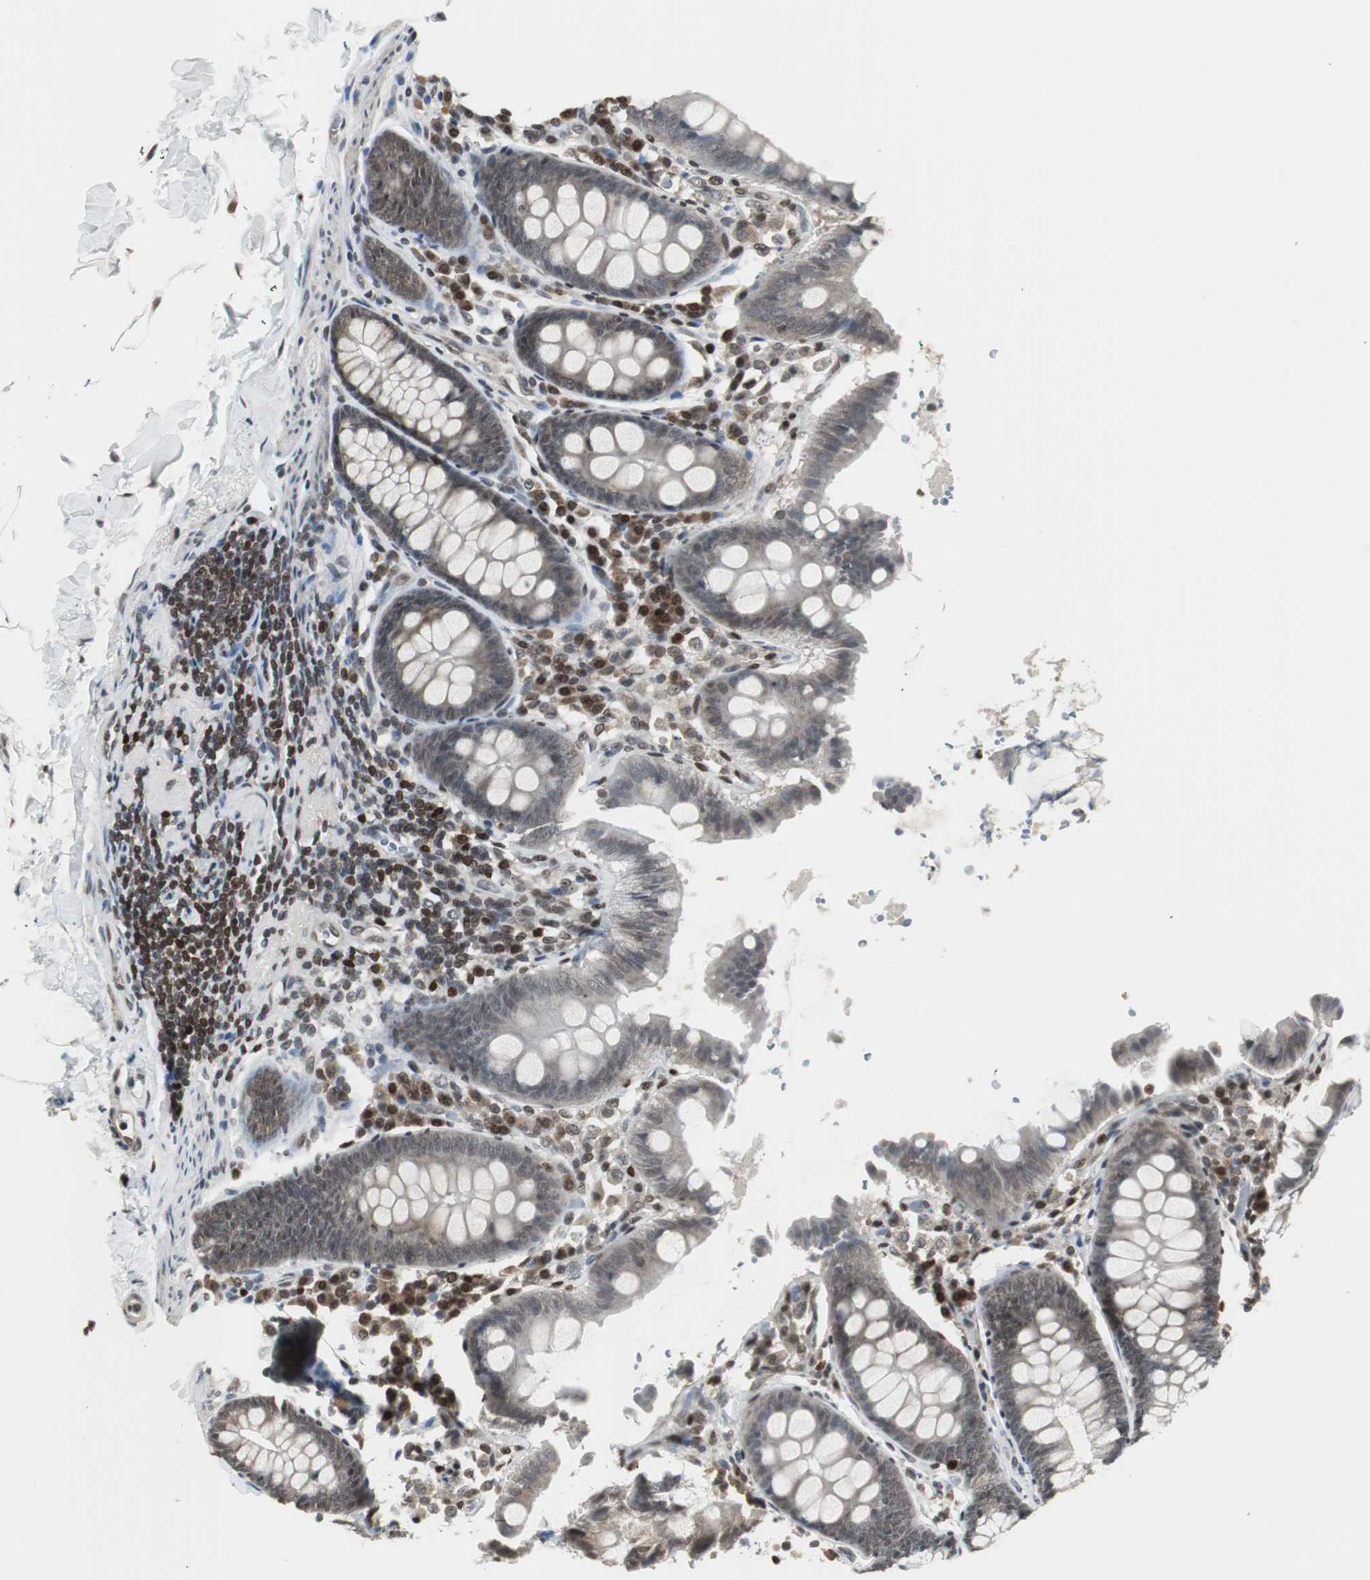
{"staining": {"intensity": "negative", "quantity": "none", "location": "none"}, "tissue": "colon", "cell_type": "Endothelial cells", "image_type": "normal", "snomed": [{"axis": "morphology", "description": "Normal tissue, NOS"}, {"axis": "topography", "description": "Colon"}], "caption": "A histopathology image of colon stained for a protein demonstrates no brown staining in endothelial cells.", "gene": "MPG", "patient": {"sex": "female", "age": 61}}